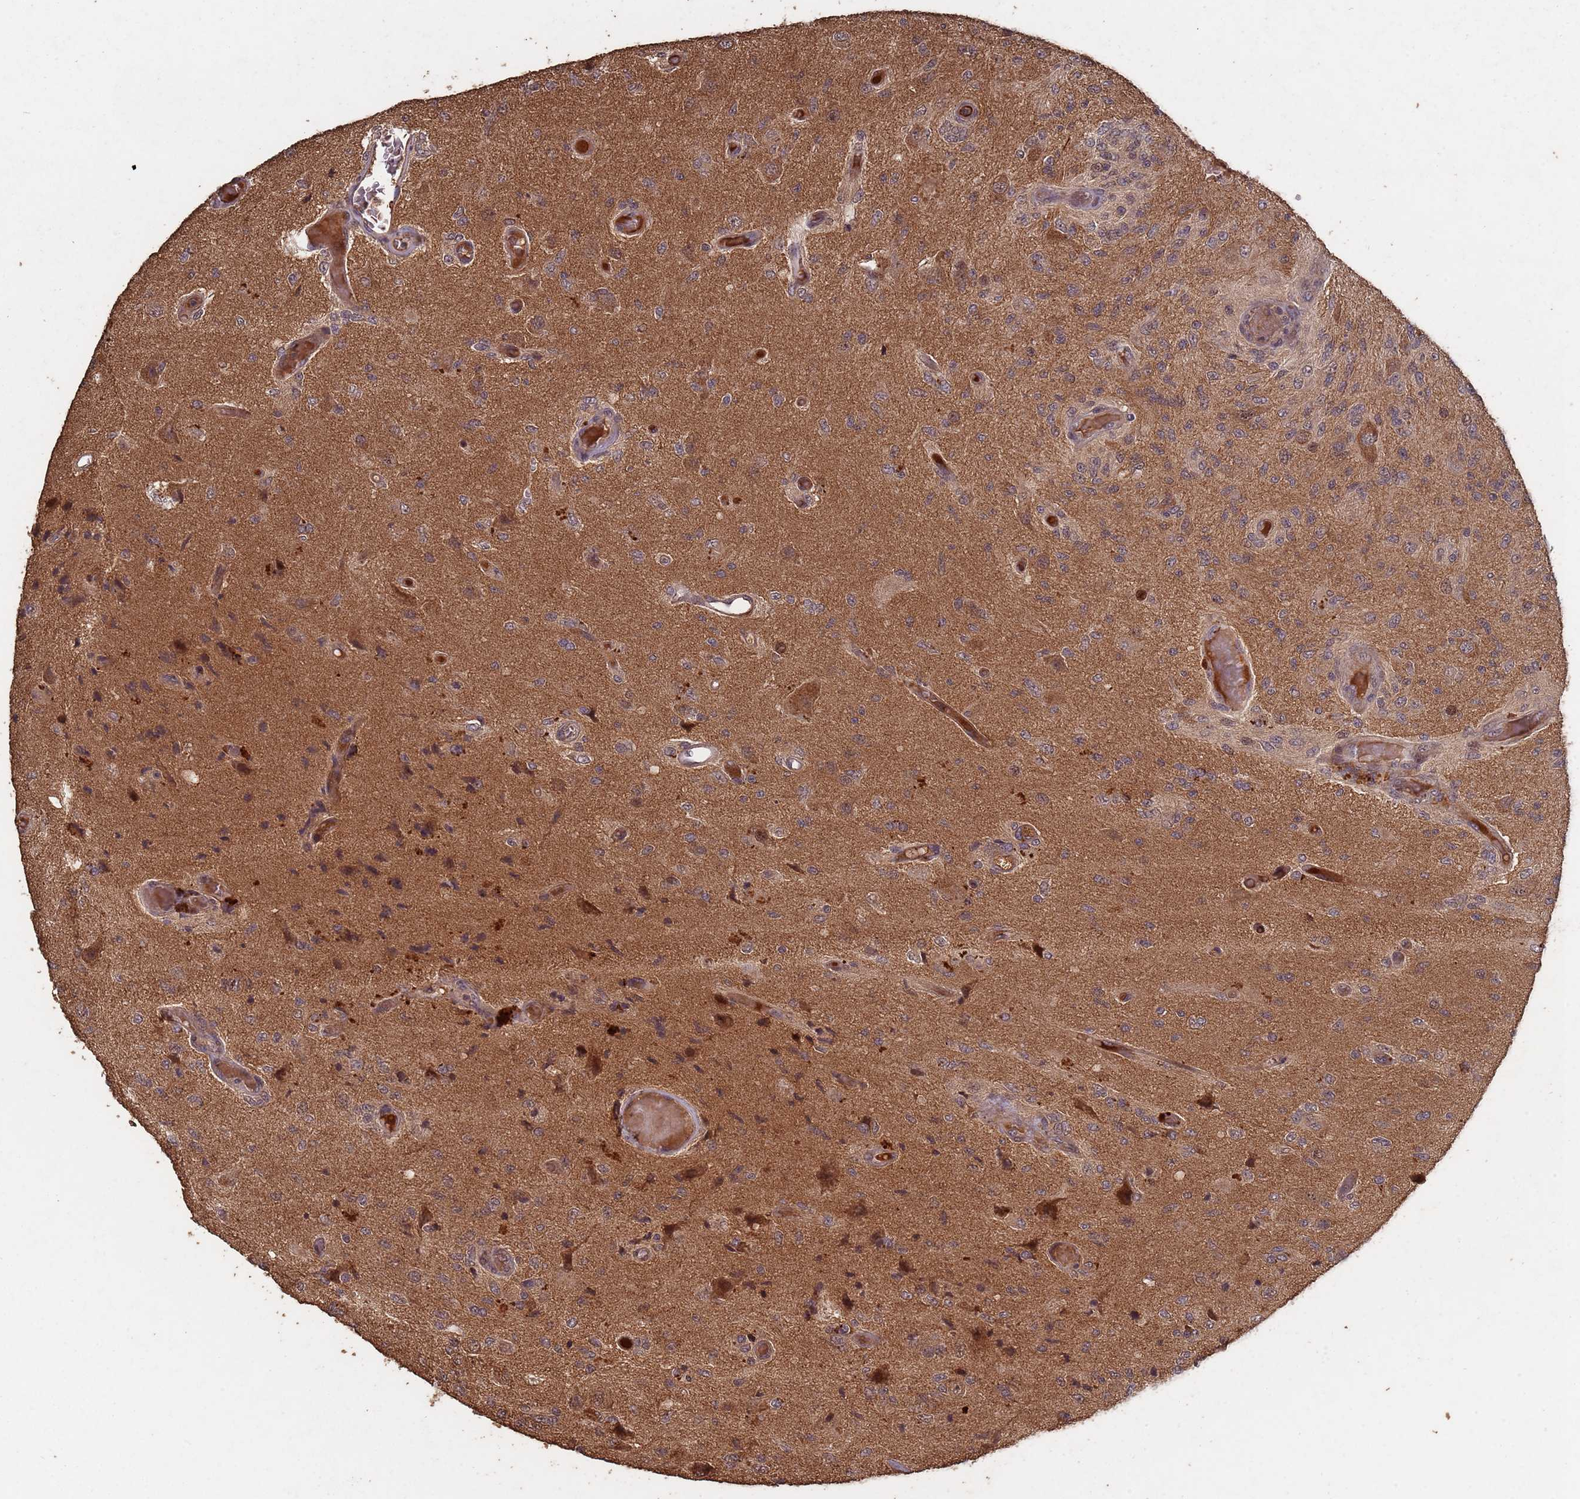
{"staining": {"intensity": "moderate", "quantity": "<25%", "location": "cytoplasmic/membranous,nuclear"}, "tissue": "glioma", "cell_type": "Tumor cells", "image_type": "cancer", "snomed": [{"axis": "morphology", "description": "Normal tissue, NOS"}, {"axis": "morphology", "description": "Glioma, malignant, High grade"}, {"axis": "topography", "description": "Cerebral cortex"}], "caption": "This is an image of IHC staining of malignant glioma (high-grade), which shows moderate expression in the cytoplasmic/membranous and nuclear of tumor cells.", "gene": "FRAT1", "patient": {"sex": "male", "age": 77}}